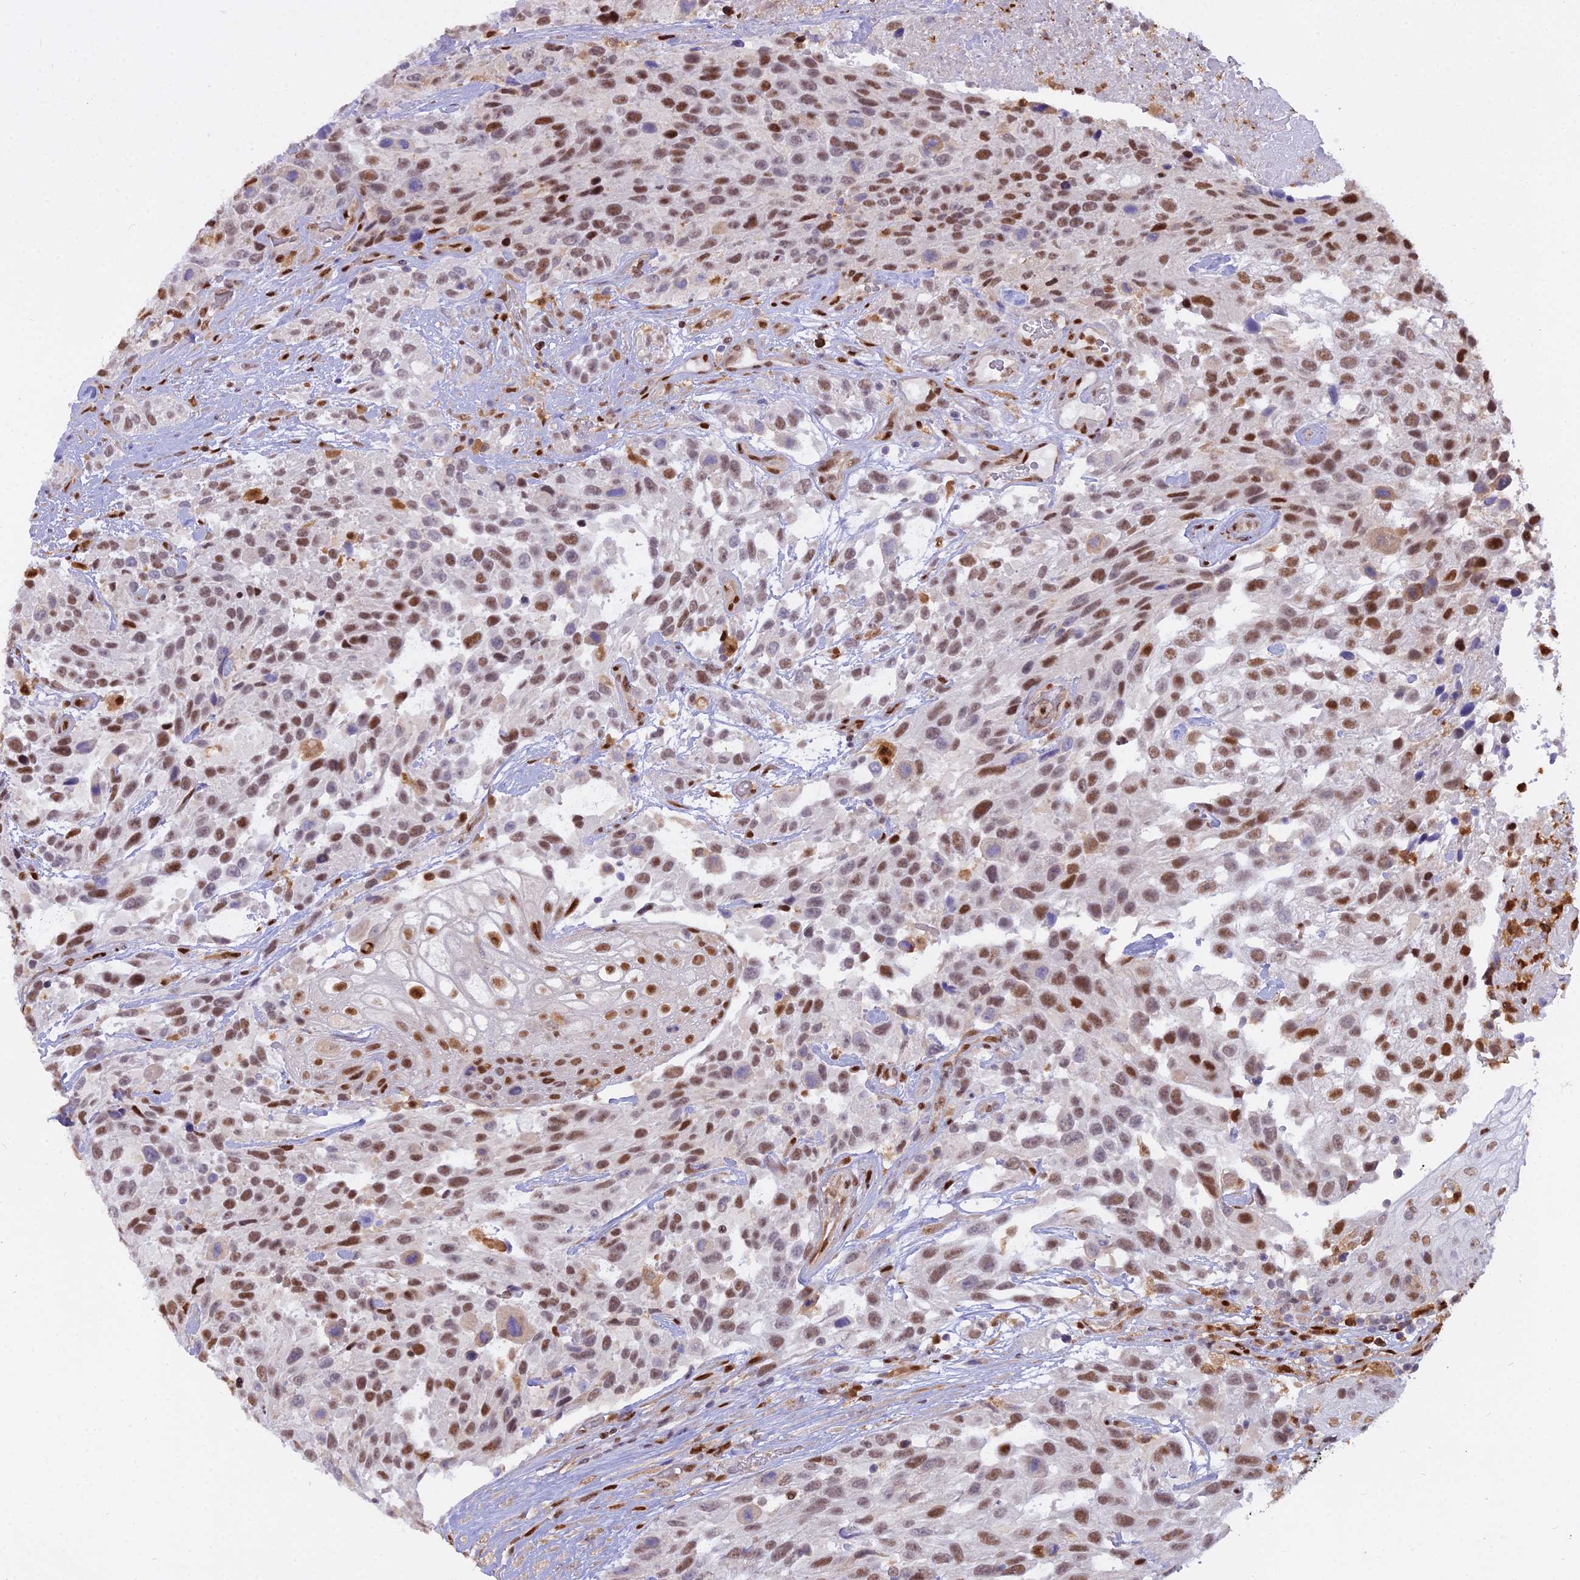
{"staining": {"intensity": "moderate", "quantity": ">75%", "location": "nuclear"}, "tissue": "urothelial cancer", "cell_type": "Tumor cells", "image_type": "cancer", "snomed": [{"axis": "morphology", "description": "Urothelial carcinoma, High grade"}, {"axis": "topography", "description": "Urinary bladder"}], "caption": "Immunohistochemical staining of urothelial cancer displays medium levels of moderate nuclear protein positivity in approximately >75% of tumor cells. (IHC, brightfield microscopy, high magnification).", "gene": "NPEPL1", "patient": {"sex": "female", "age": 70}}